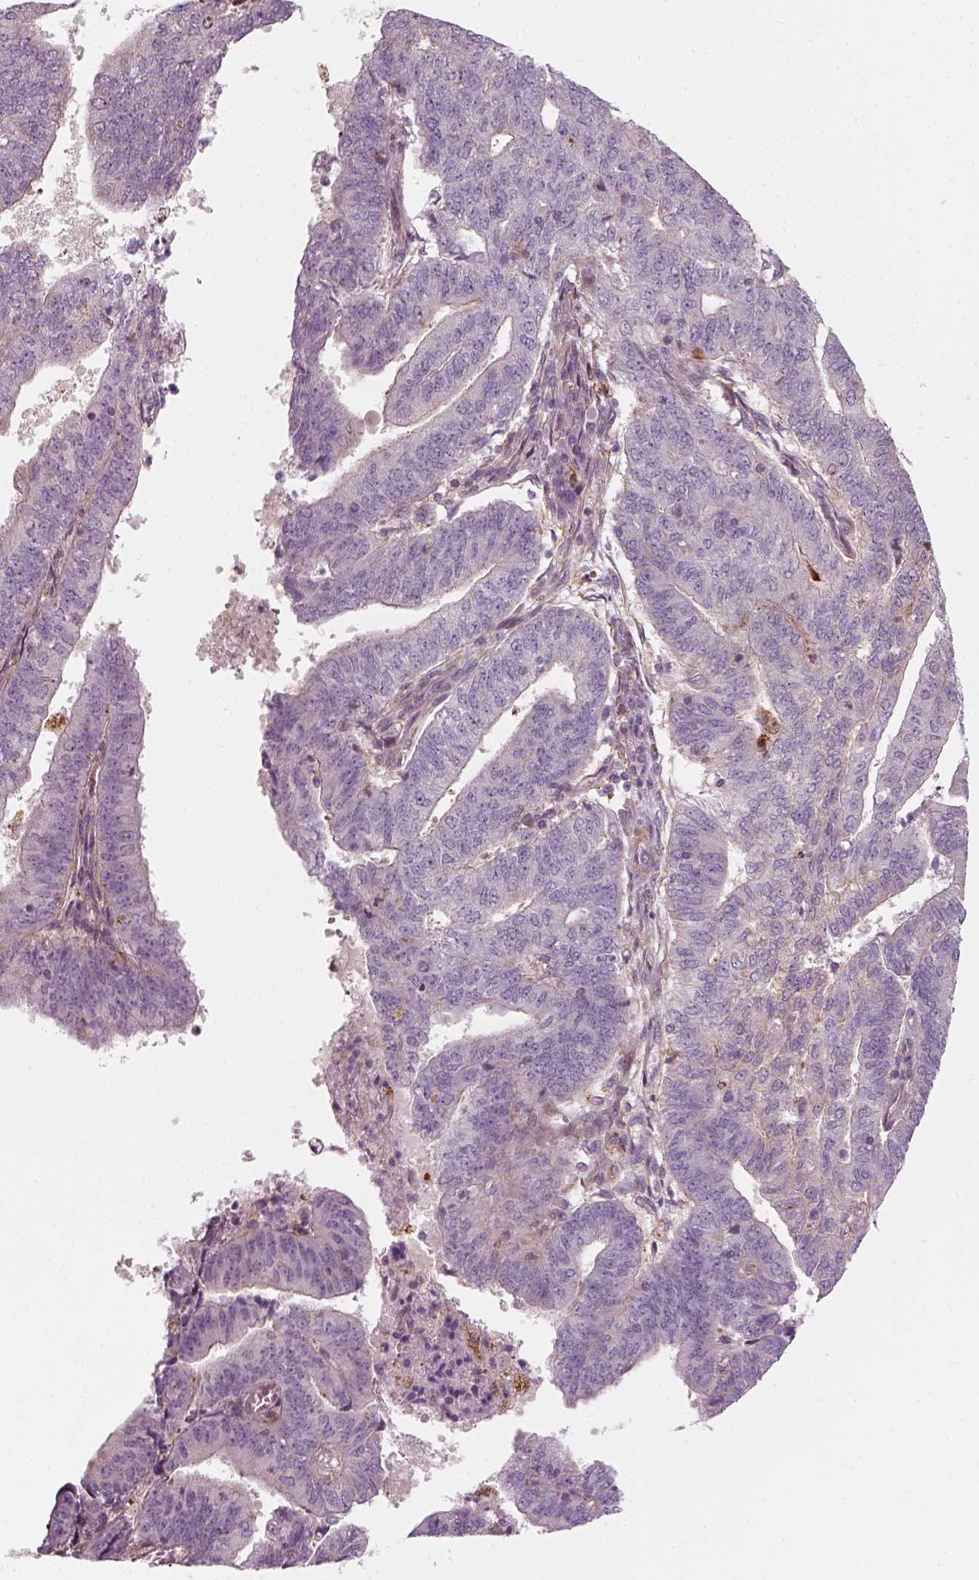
{"staining": {"intensity": "negative", "quantity": "none", "location": "none"}, "tissue": "endometrial cancer", "cell_type": "Tumor cells", "image_type": "cancer", "snomed": [{"axis": "morphology", "description": "Adenocarcinoma, NOS"}, {"axis": "topography", "description": "Endometrium"}], "caption": "High magnification brightfield microscopy of adenocarcinoma (endometrial) stained with DAB (brown) and counterstained with hematoxylin (blue): tumor cells show no significant expression.", "gene": "DNASE1L1", "patient": {"sex": "female", "age": 82}}